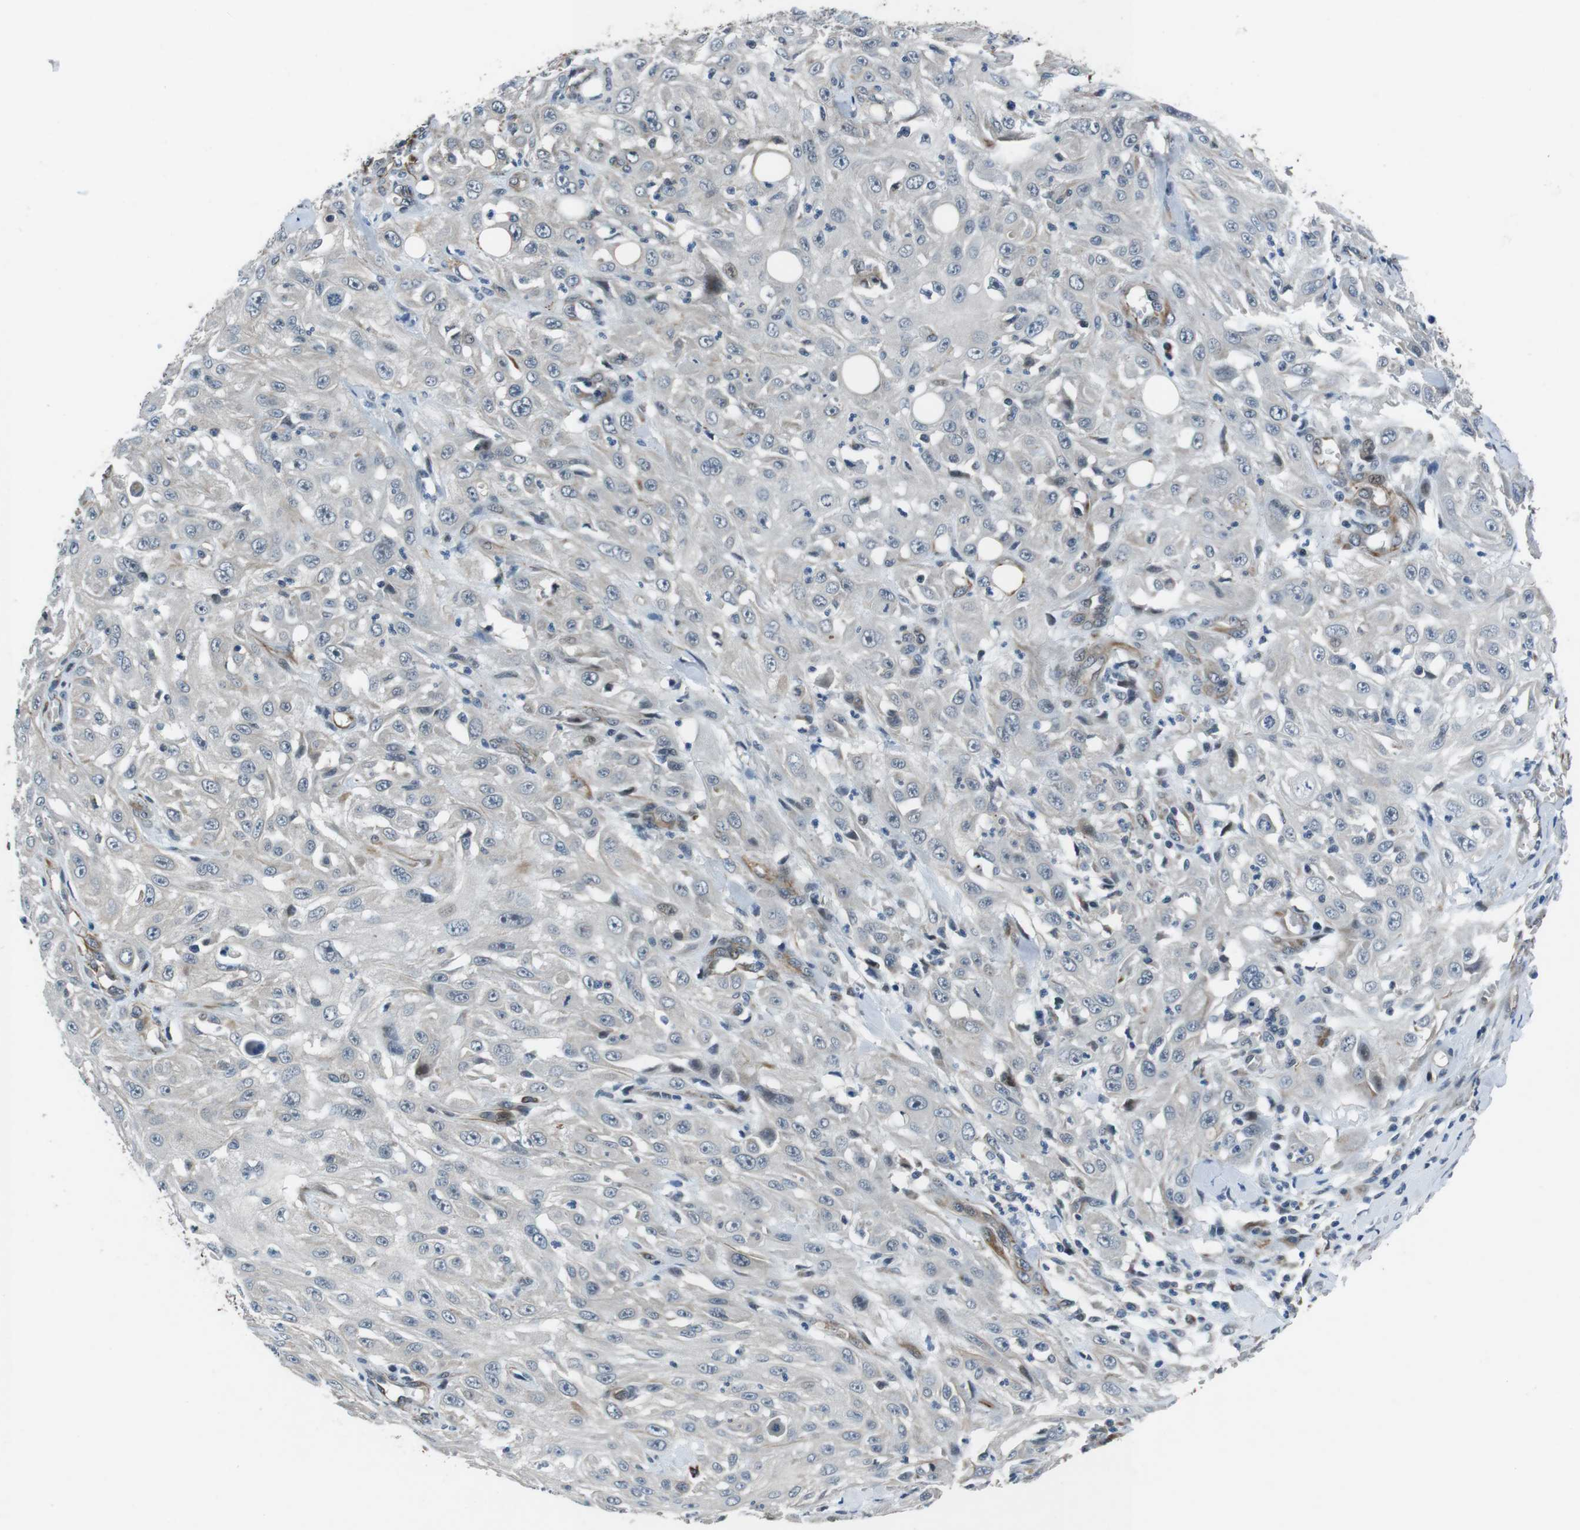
{"staining": {"intensity": "negative", "quantity": "none", "location": "none"}, "tissue": "skin cancer", "cell_type": "Tumor cells", "image_type": "cancer", "snomed": [{"axis": "morphology", "description": "Squamous cell carcinoma, NOS"}, {"axis": "morphology", "description": "Squamous cell carcinoma, metastatic, NOS"}, {"axis": "topography", "description": "Skin"}, {"axis": "topography", "description": "Lymph node"}], "caption": "Tumor cells are negative for brown protein staining in metastatic squamous cell carcinoma (skin). Nuclei are stained in blue.", "gene": "LRRC49", "patient": {"sex": "male", "age": 75}}